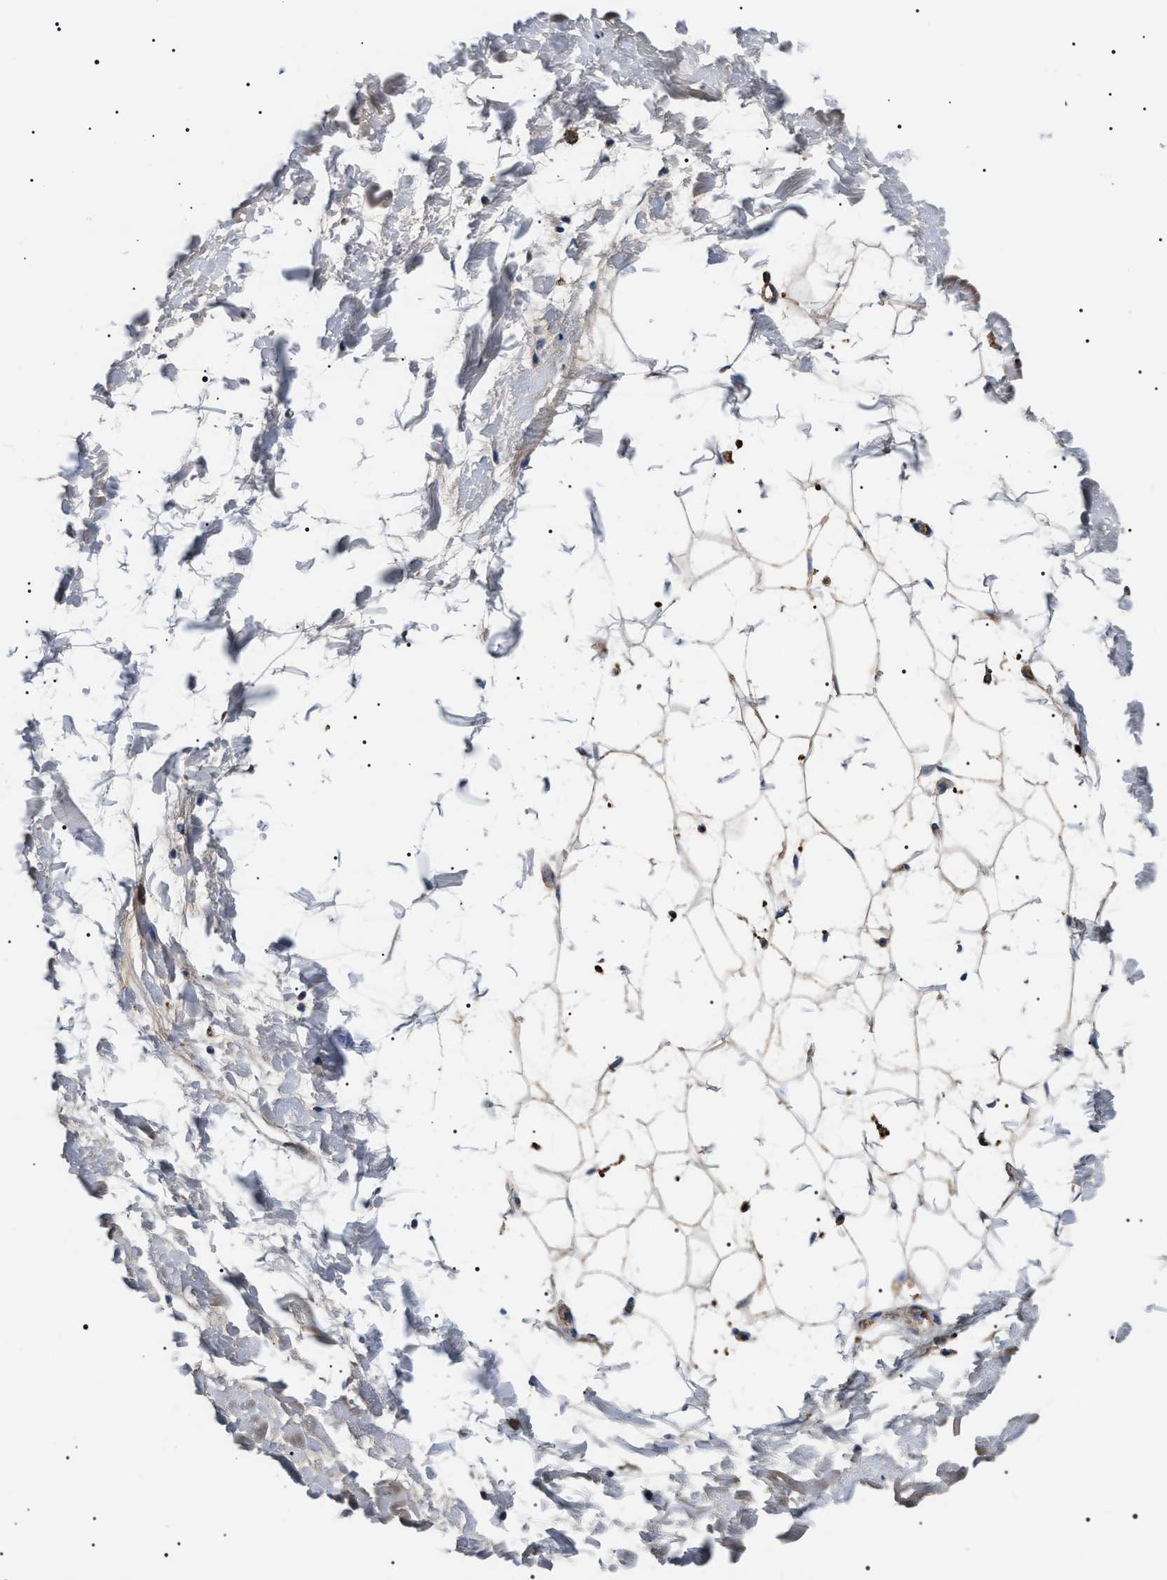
{"staining": {"intensity": "weak", "quantity": ">75%", "location": "cytoplasmic/membranous"}, "tissue": "adipose tissue", "cell_type": "Adipocytes", "image_type": "normal", "snomed": [{"axis": "morphology", "description": "Normal tissue, NOS"}, {"axis": "topography", "description": "Soft tissue"}], "caption": "Immunohistochemistry (IHC) staining of unremarkable adipose tissue, which reveals low levels of weak cytoplasmic/membranous positivity in about >75% of adipocytes indicating weak cytoplasmic/membranous protein positivity. The staining was performed using DAB (3,3'-diaminobenzidine) (brown) for protein detection and nuclei were counterstained in hematoxylin (blue).", "gene": "OXSM", "patient": {"sex": "male", "age": 72}}